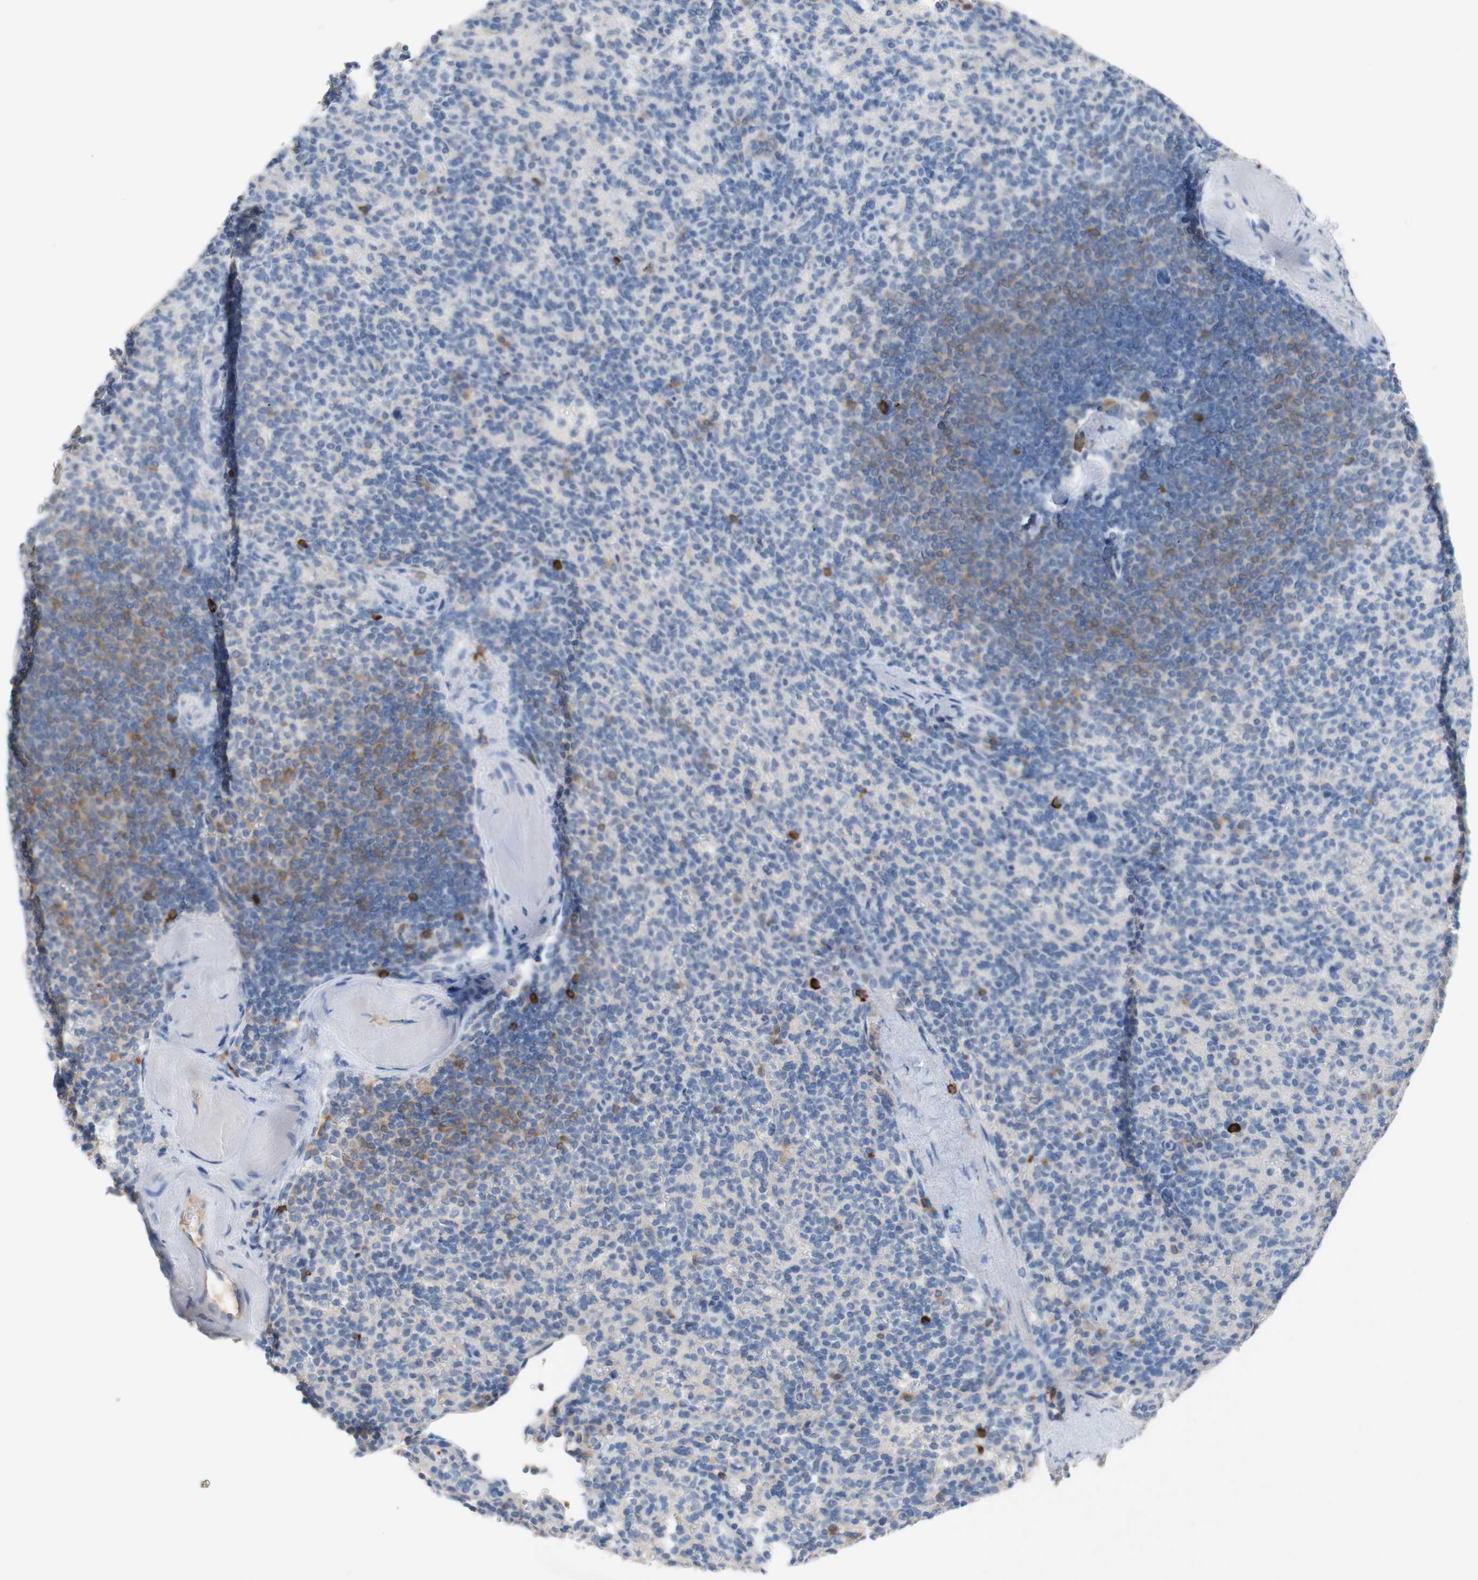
{"staining": {"intensity": "strong", "quantity": "<25%", "location": "cytoplasmic/membranous"}, "tissue": "spleen", "cell_type": "Cells in red pulp", "image_type": "normal", "snomed": [{"axis": "morphology", "description": "Normal tissue, NOS"}, {"axis": "topography", "description": "Spleen"}], "caption": "An image of human spleen stained for a protein reveals strong cytoplasmic/membranous brown staining in cells in red pulp.", "gene": "PACSIN1", "patient": {"sex": "female", "age": 74}}